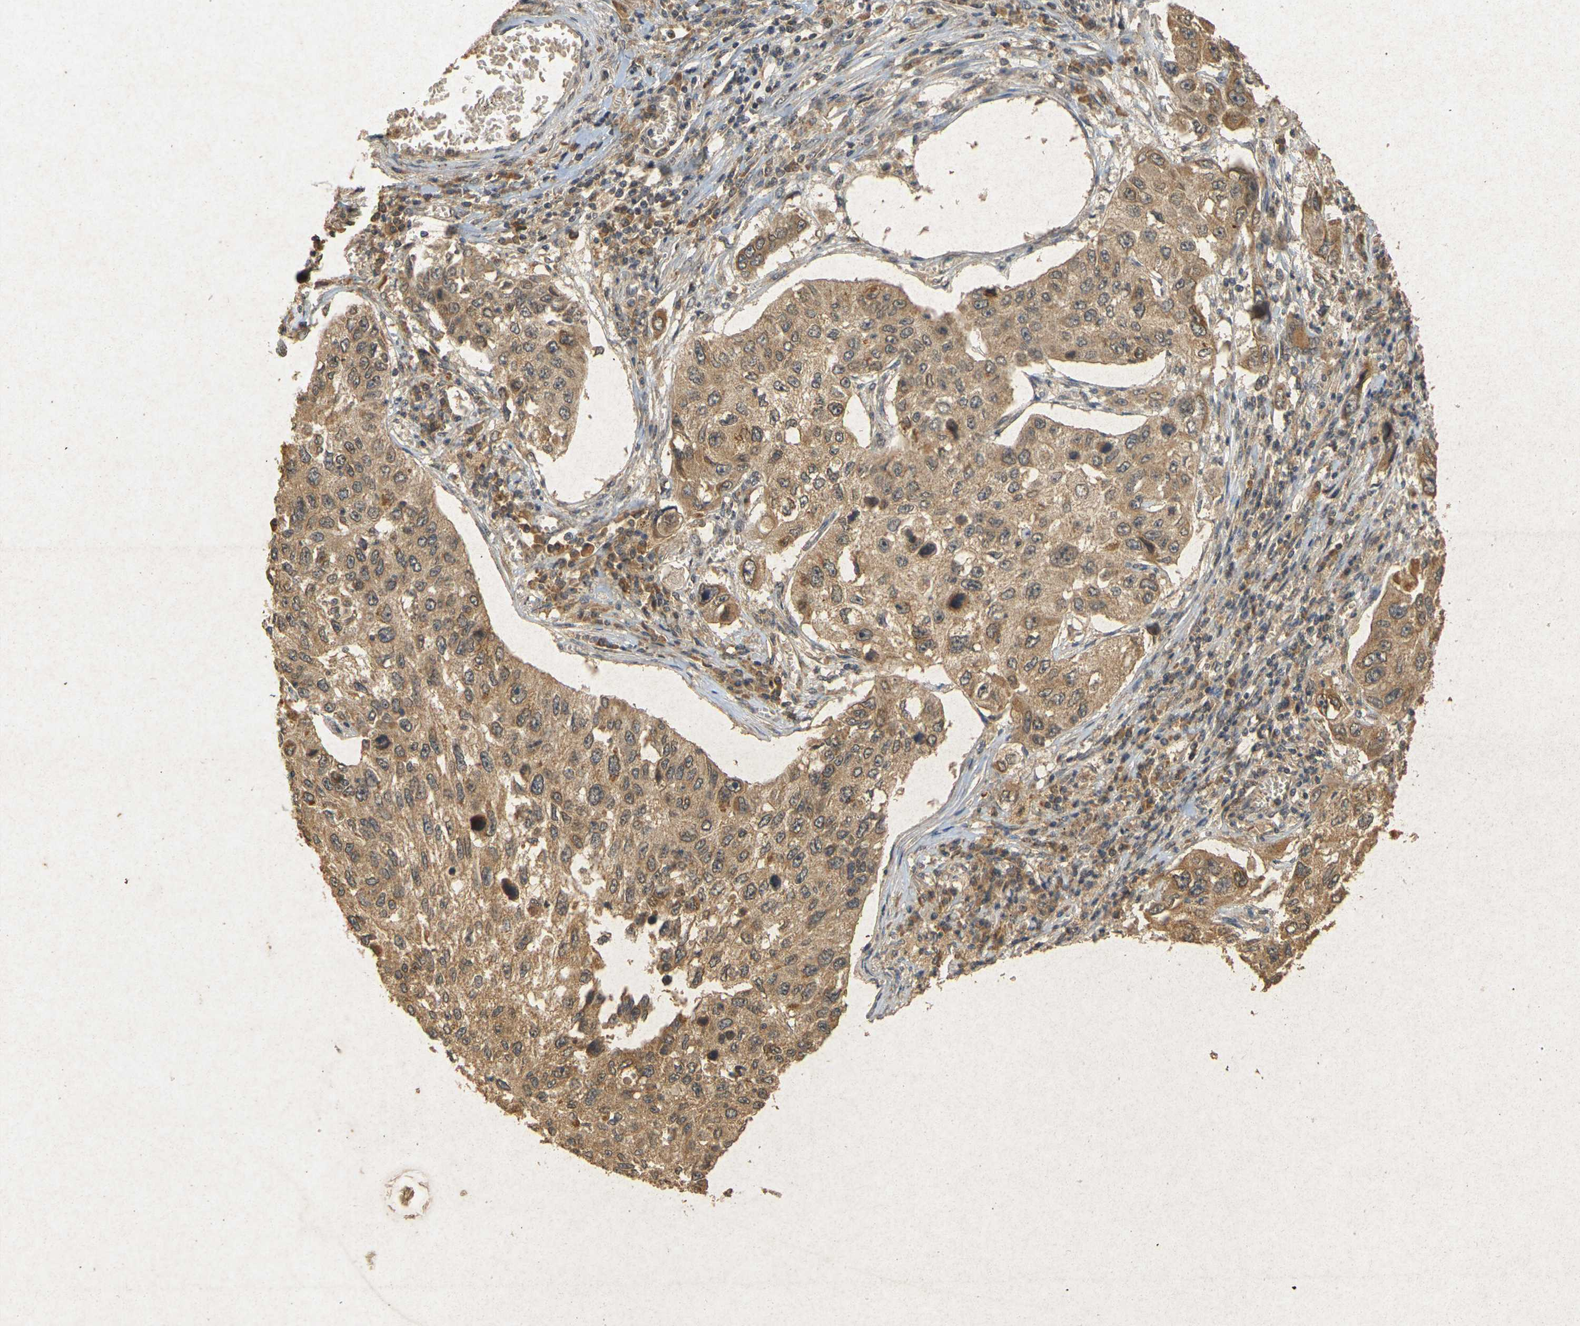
{"staining": {"intensity": "moderate", "quantity": ">75%", "location": "cytoplasmic/membranous"}, "tissue": "lung cancer", "cell_type": "Tumor cells", "image_type": "cancer", "snomed": [{"axis": "morphology", "description": "Squamous cell carcinoma, NOS"}, {"axis": "topography", "description": "Lung"}], "caption": "Protein analysis of lung cancer tissue reveals moderate cytoplasmic/membranous expression in about >75% of tumor cells.", "gene": "ERN1", "patient": {"sex": "male", "age": 71}}